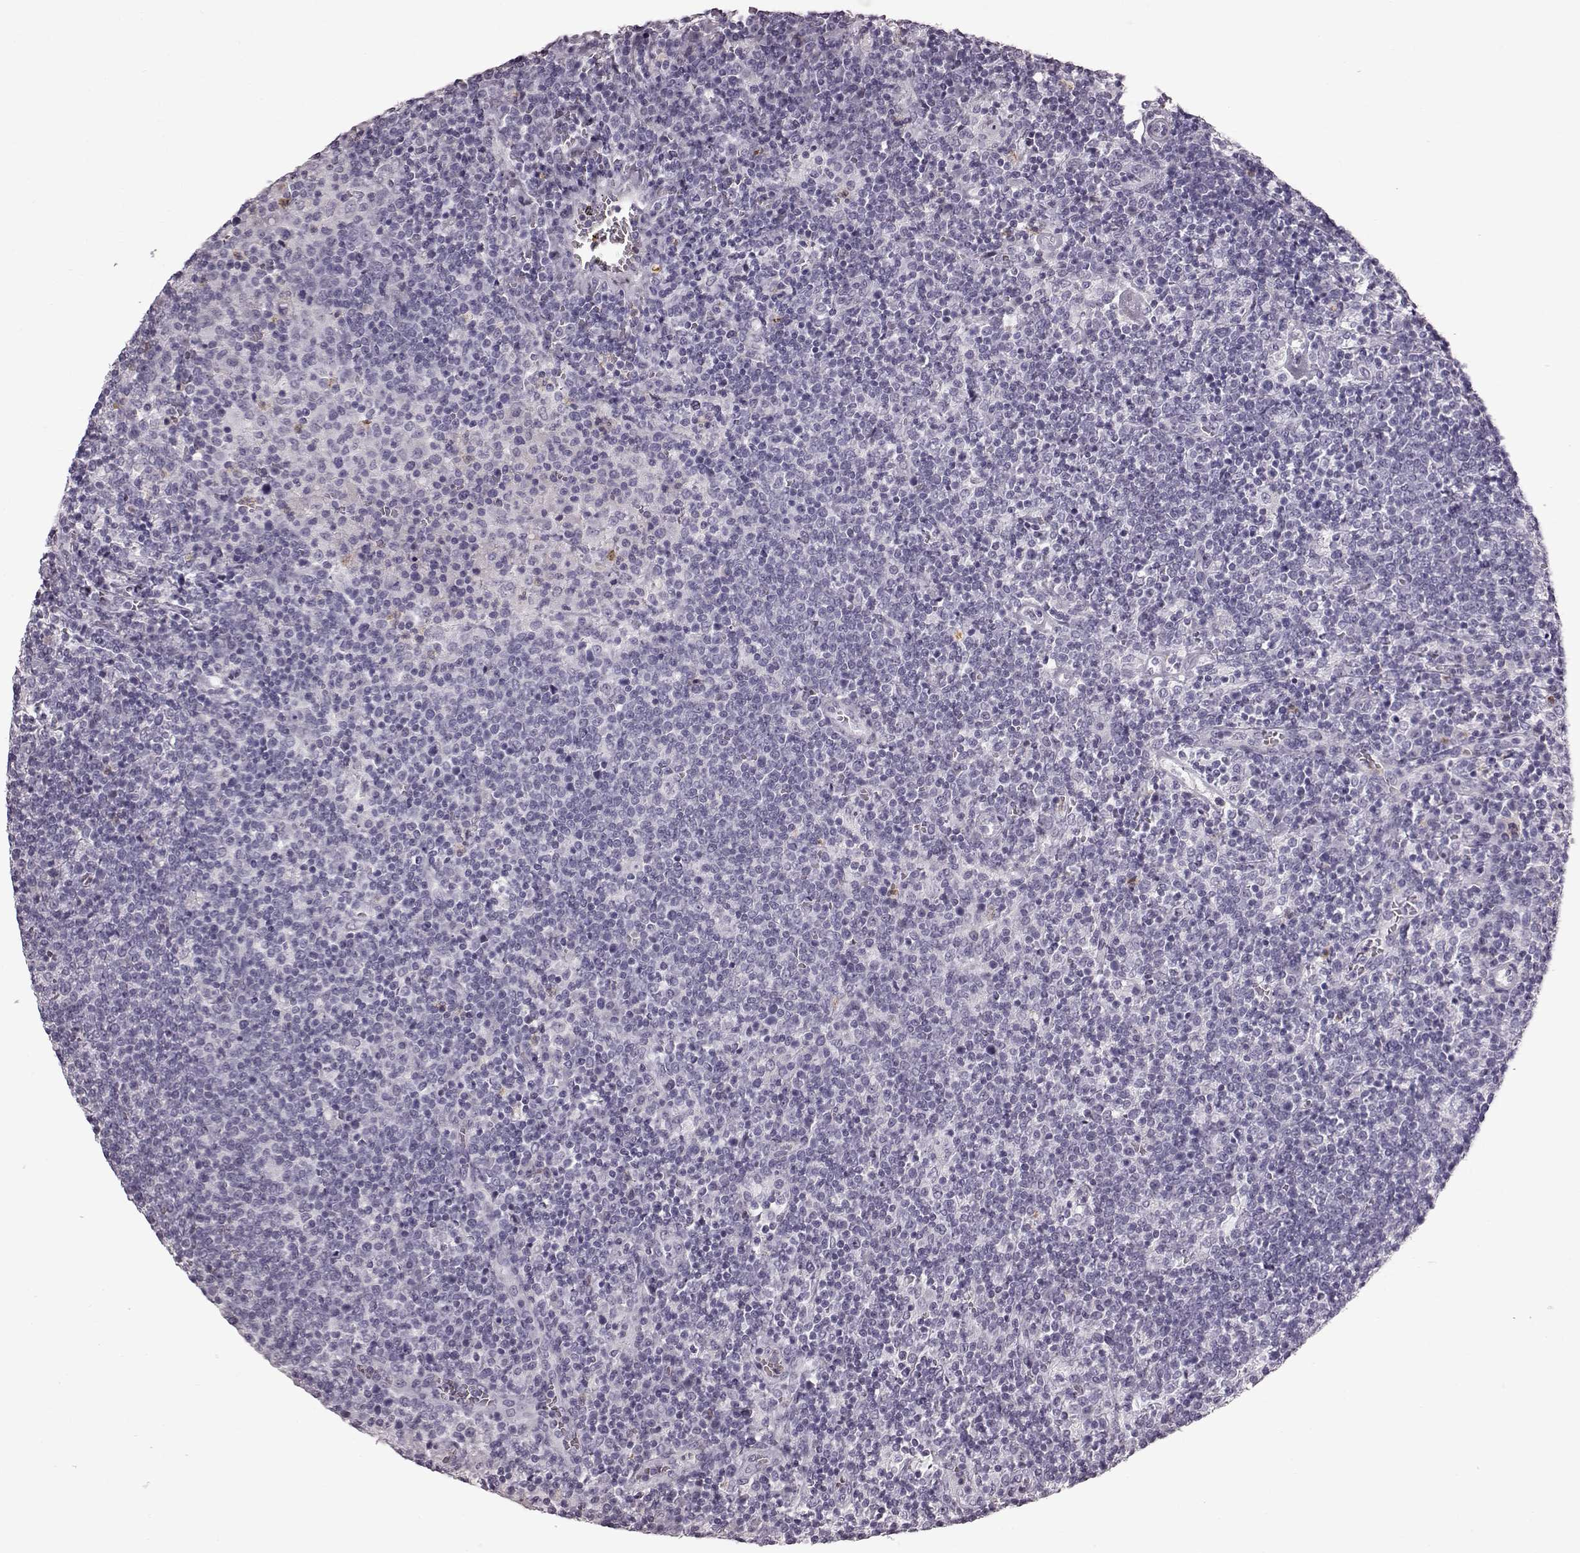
{"staining": {"intensity": "negative", "quantity": "none", "location": "none"}, "tissue": "lymphoma", "cell_type": "Tumor cells", "image_type": "cancer", "snomed": [{"axis": "morphology", "description": "Malignant lymphoma, non-Hodgkin's type, High grade"}, {"axis": "topography", "description": "Lymph node"}], "caption": "Protein analysis of malignant lymphoma, non-Hodgkin's type (high-grade) displays no significant expression in tumor cells.", "gene": "FUT4", "patient": {"sex": "male", "age": 61}}